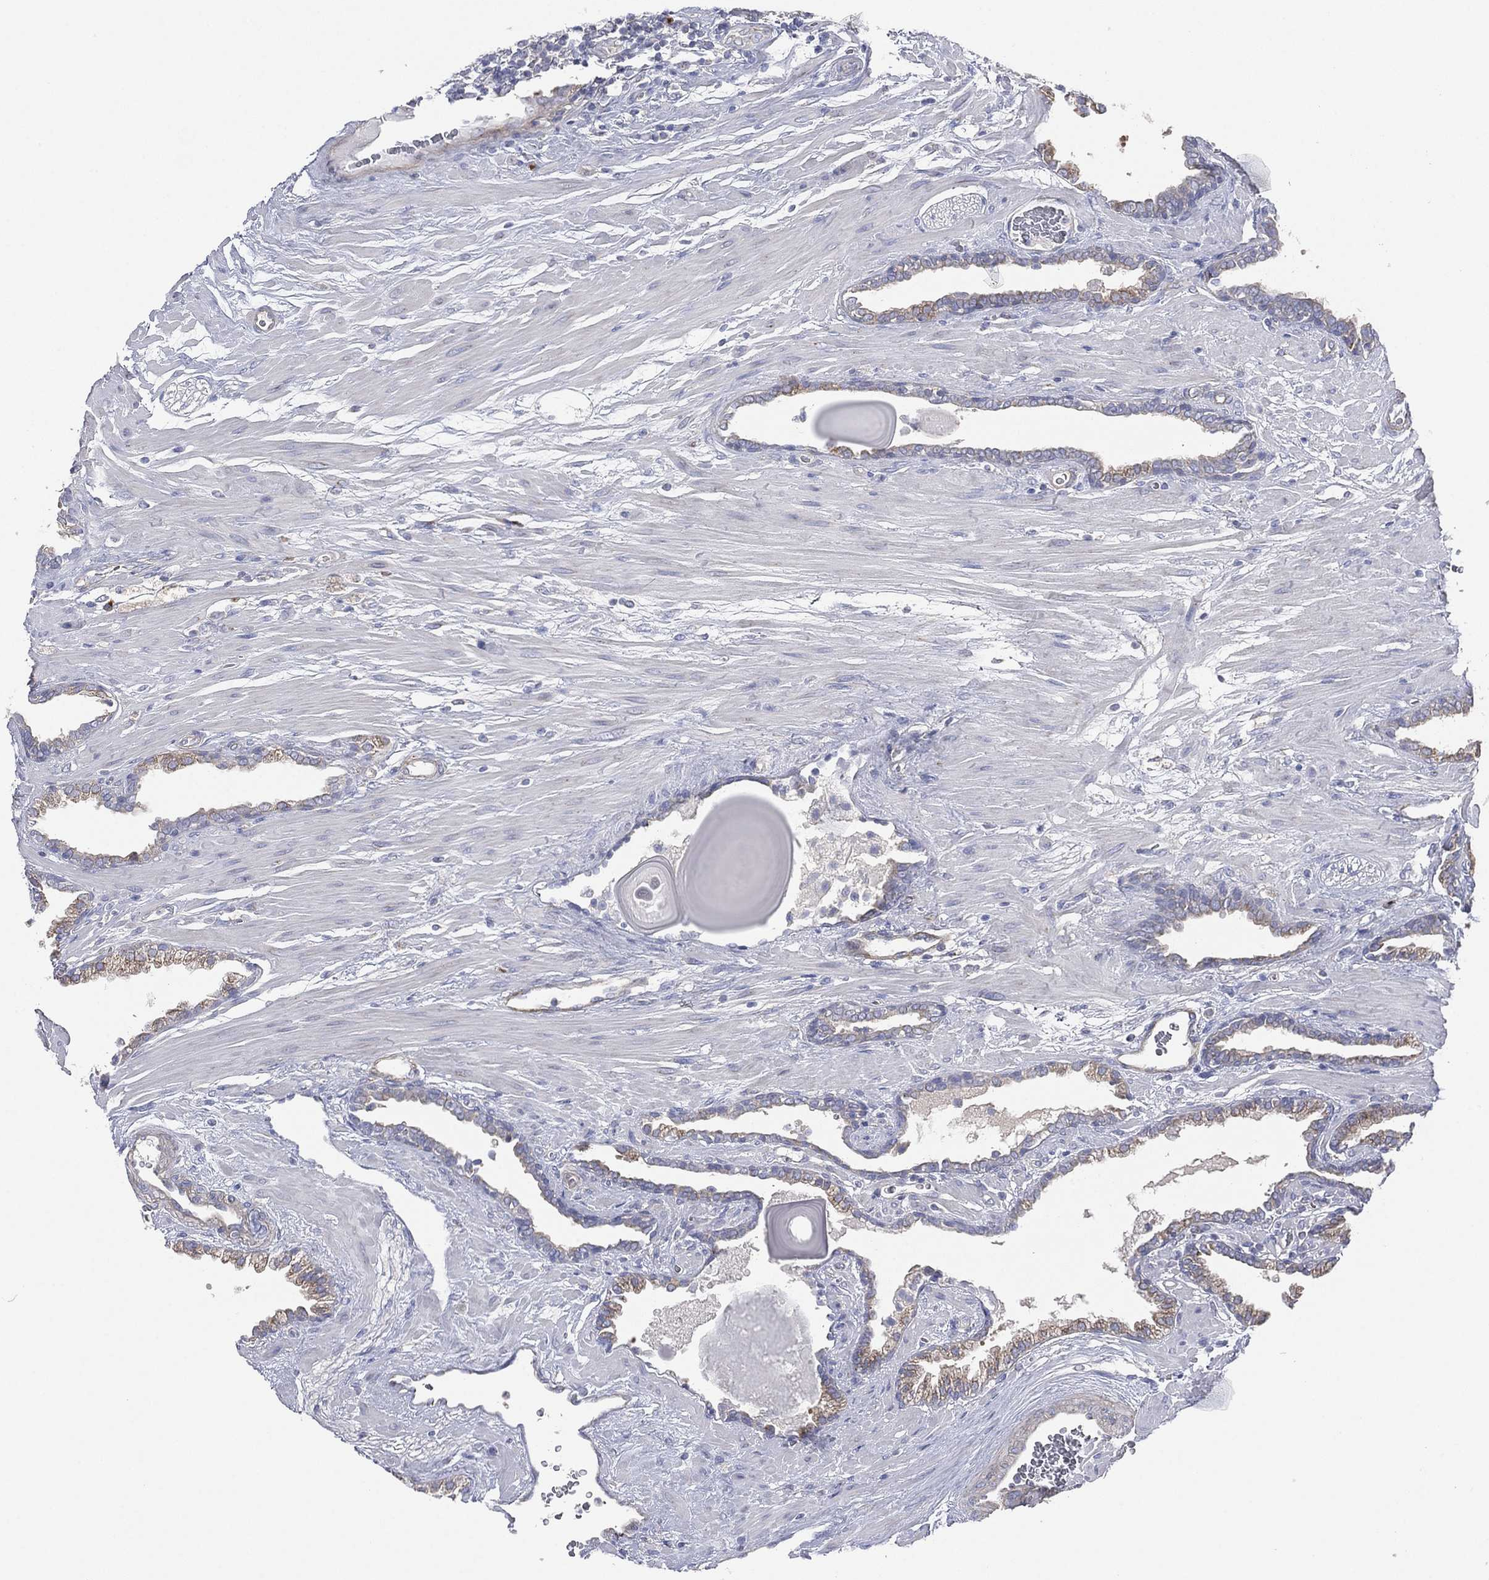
{"staining": {"intensity": "weak", "quantity": "<25%", "location": "cytoplasmic/membranous"}, "tissue": "prostate cancer", "cell_type": "Tumor cells", "image_type": "cancer", "snomed": [{"axis": "morphology", "description": "Adenocarcinoma, Low grade"}, {"axis": "topography", "description": "Prostate"}], "caption": "Image shows no protein positivity in tumor cells of prostate cancer (low-grade adenocarcinoma) tissue. (DAB immunohistochemistry with hematoxylin counter stain).", "gene": "ATP8A2", "patient": {"sex": "male", "age": 69}}